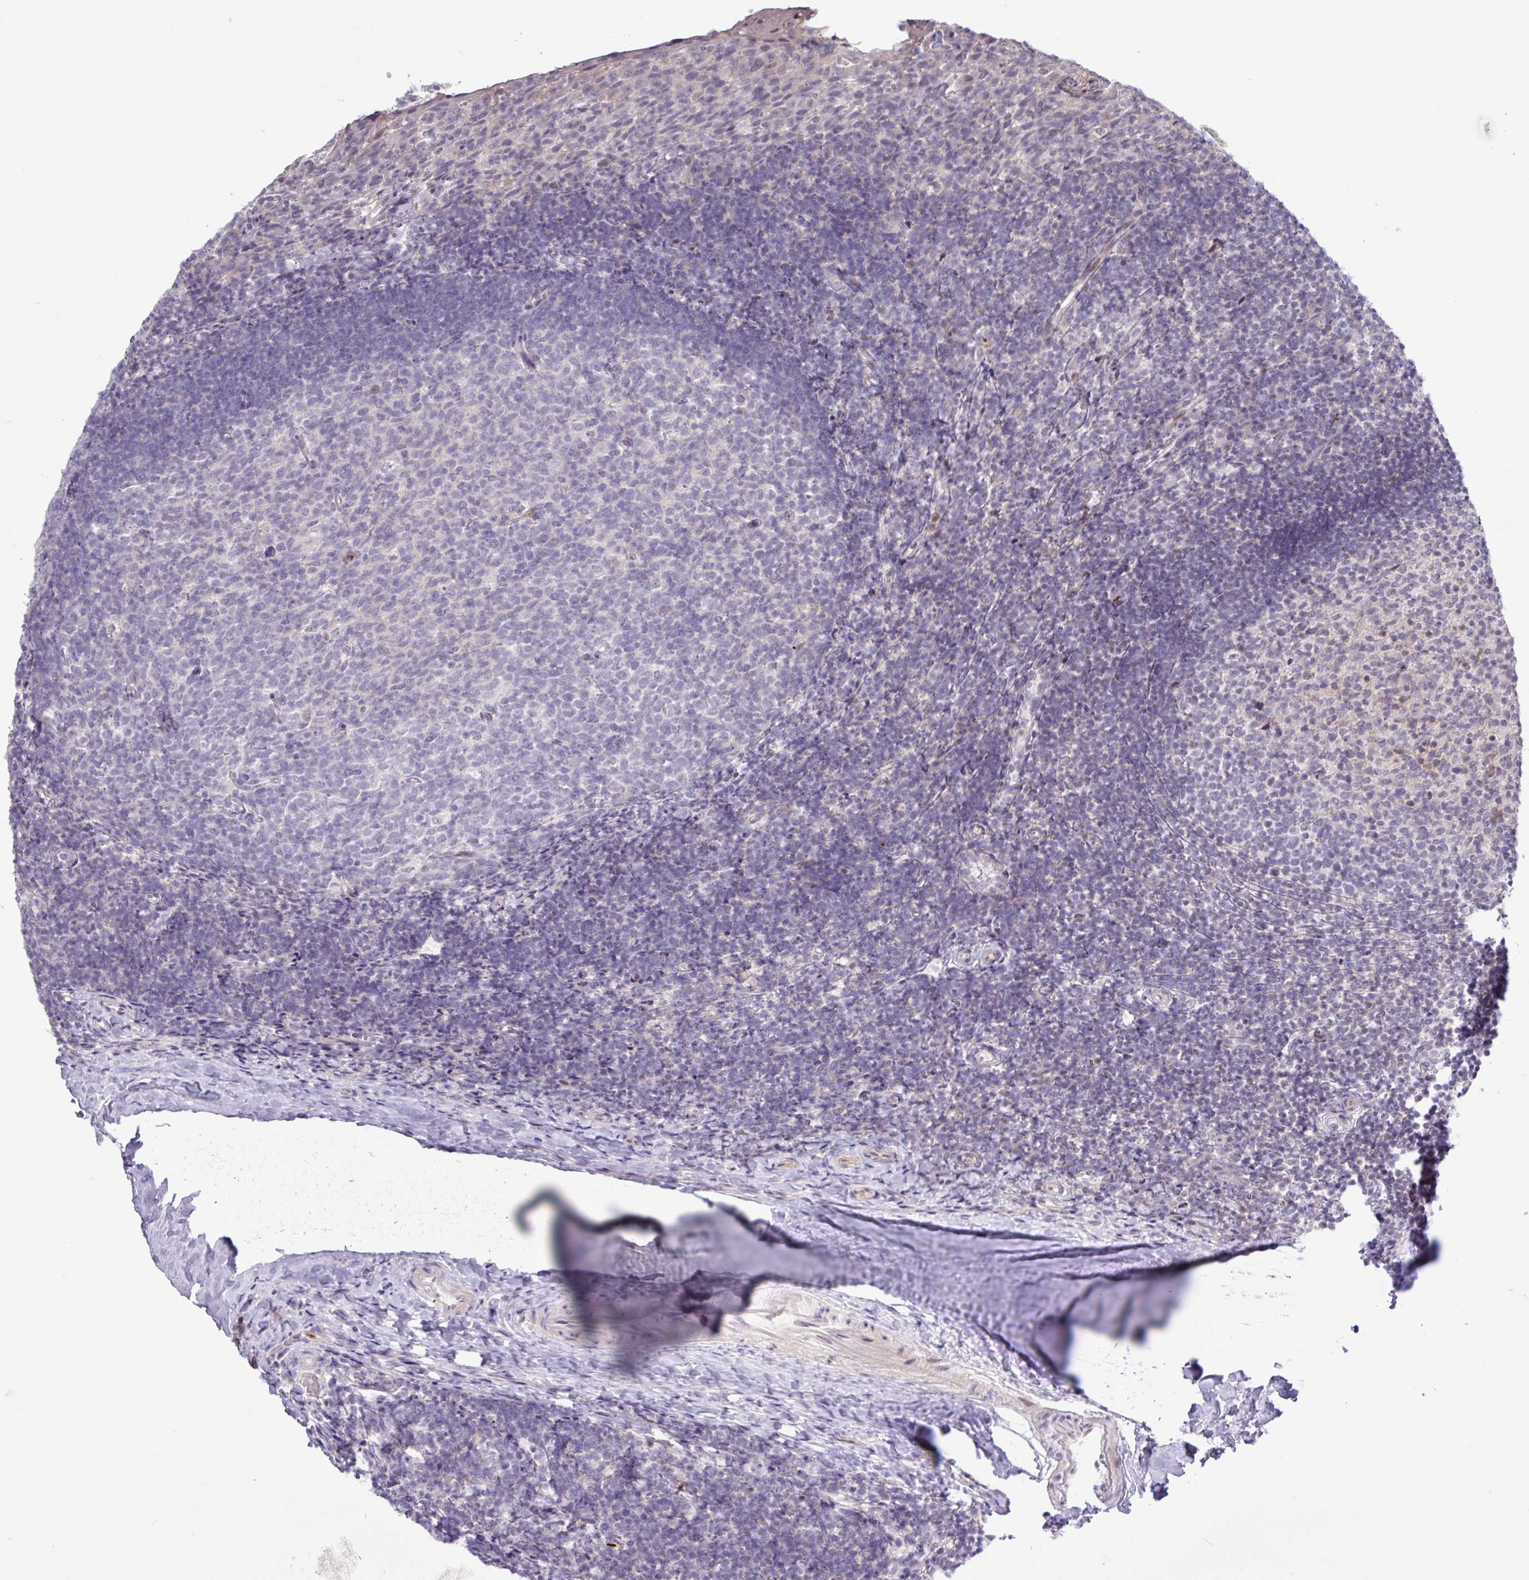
{"staining": {"intensity": "negative", "quantity": "none", "location": "none"}, "tissue": "tonsil", "cell_type": "Germinal center cells", "image_type": "normal", "snomed": [{"axis": "morphology", "description": "Normal tissue, NOS"}, {"axis": "topography", "description": "Tonsil"}], "caption": "Immunohistochemistry of benign tonsil displays no positivity in germinal center cells. (Immunohistochemistry, brightfield microscopy, high magnification).", "gene": "RTL3", "patient": {"sex": "female", "age": 10}}